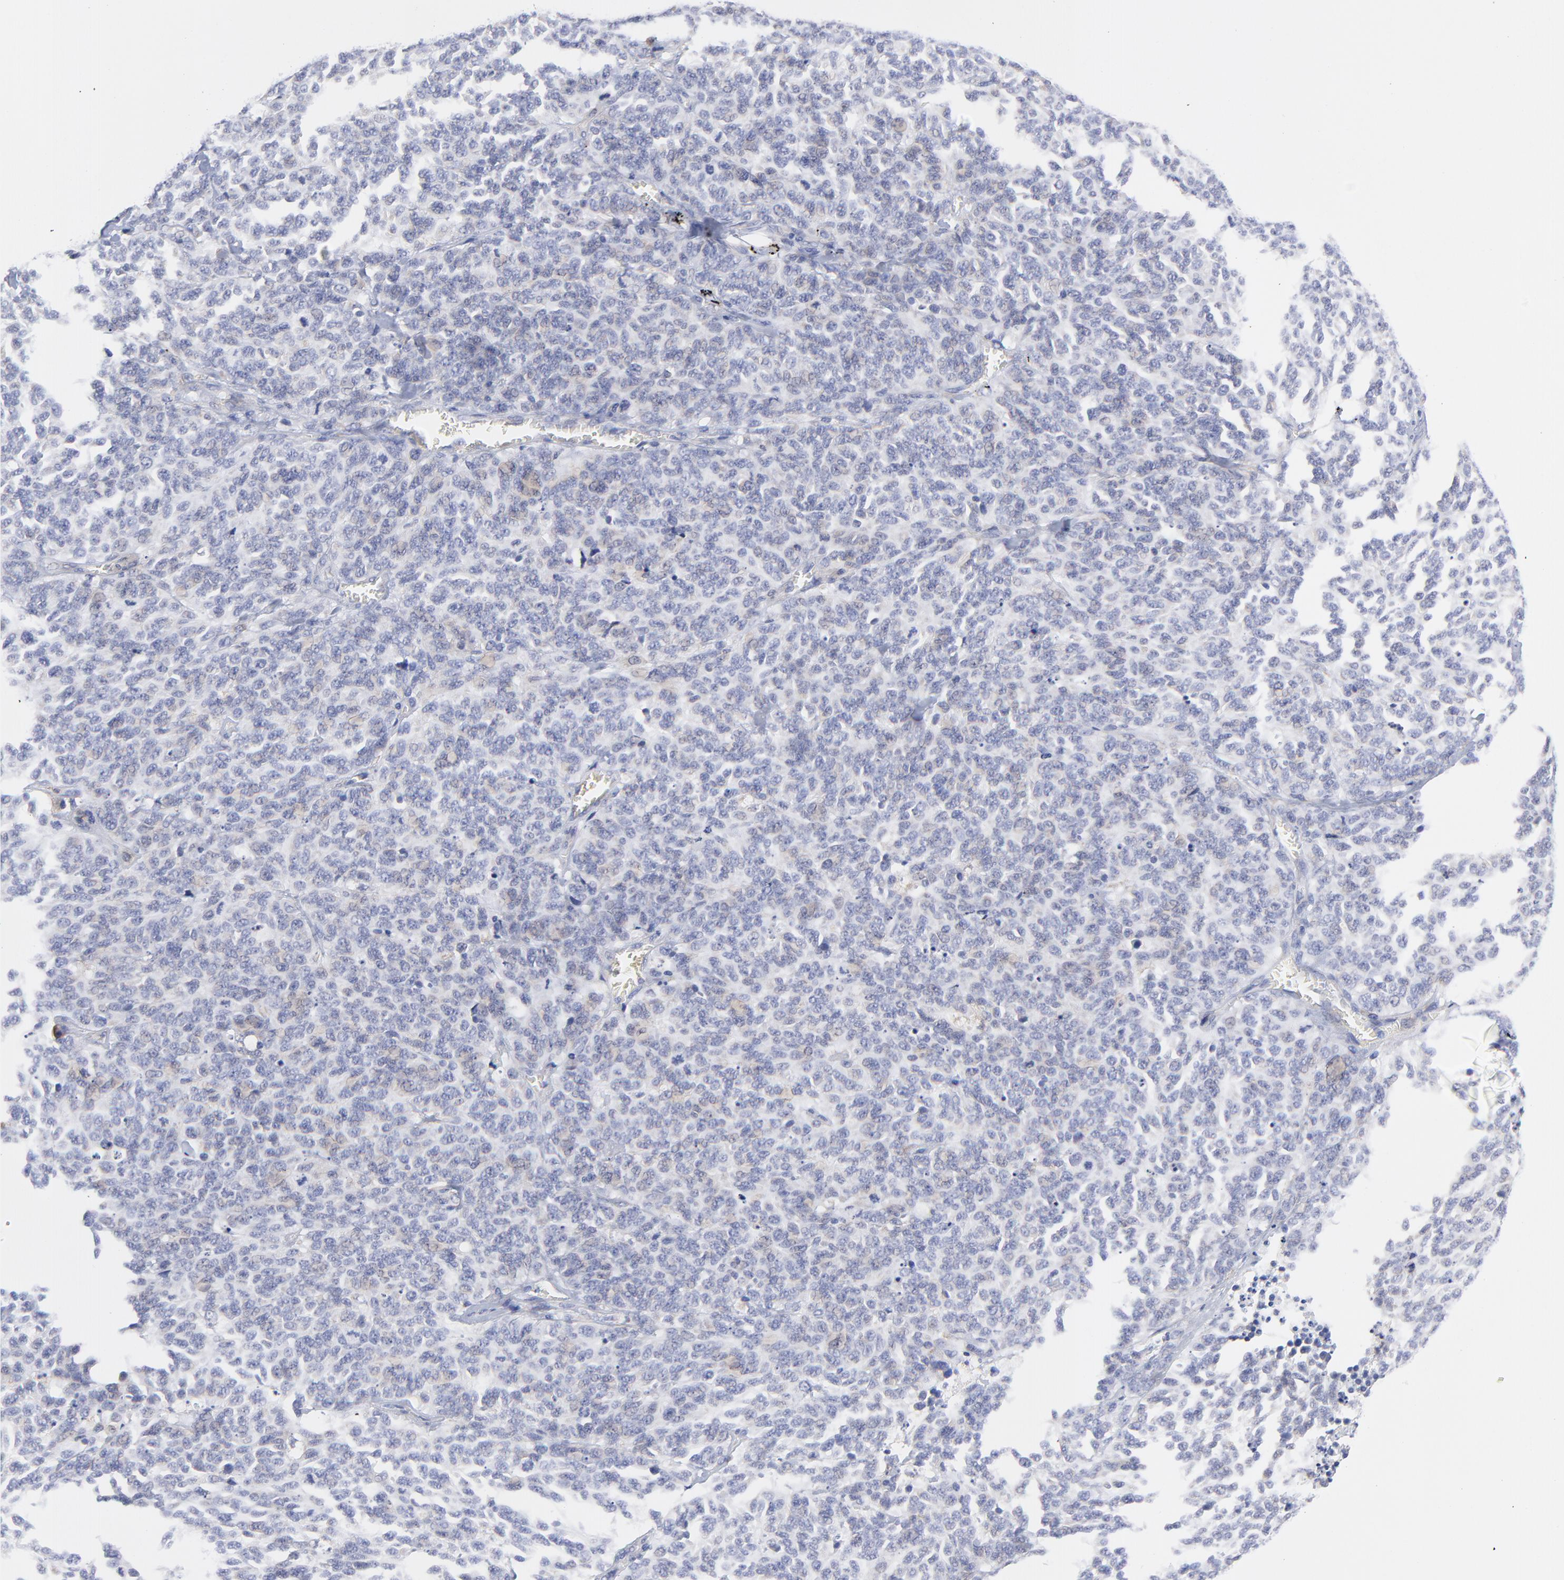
{"staining": {"intensity": "negative", "quantity": "none", "location": "none"}, "tissue": "lung cancer", "cell_type": "Tumor cells", "image_type": "cancer", "snomed": [{"axis": "morphology", "description": "Neoplasm, malignant, NOS"}, {"axis": "topography", "description": "Lung"}], "caption": "An IHC histopathology image of malignant neoplasm (lung) is shown. There is no staining in tumor cells of malignant neoplasm (lung). Brightfield microscopy of IHC stained with DAB (brown) and hematoxylin (blue), captured at high magnification.", "gene": "MOSPD2", "patient": {"sex": "female", "age": 58}}